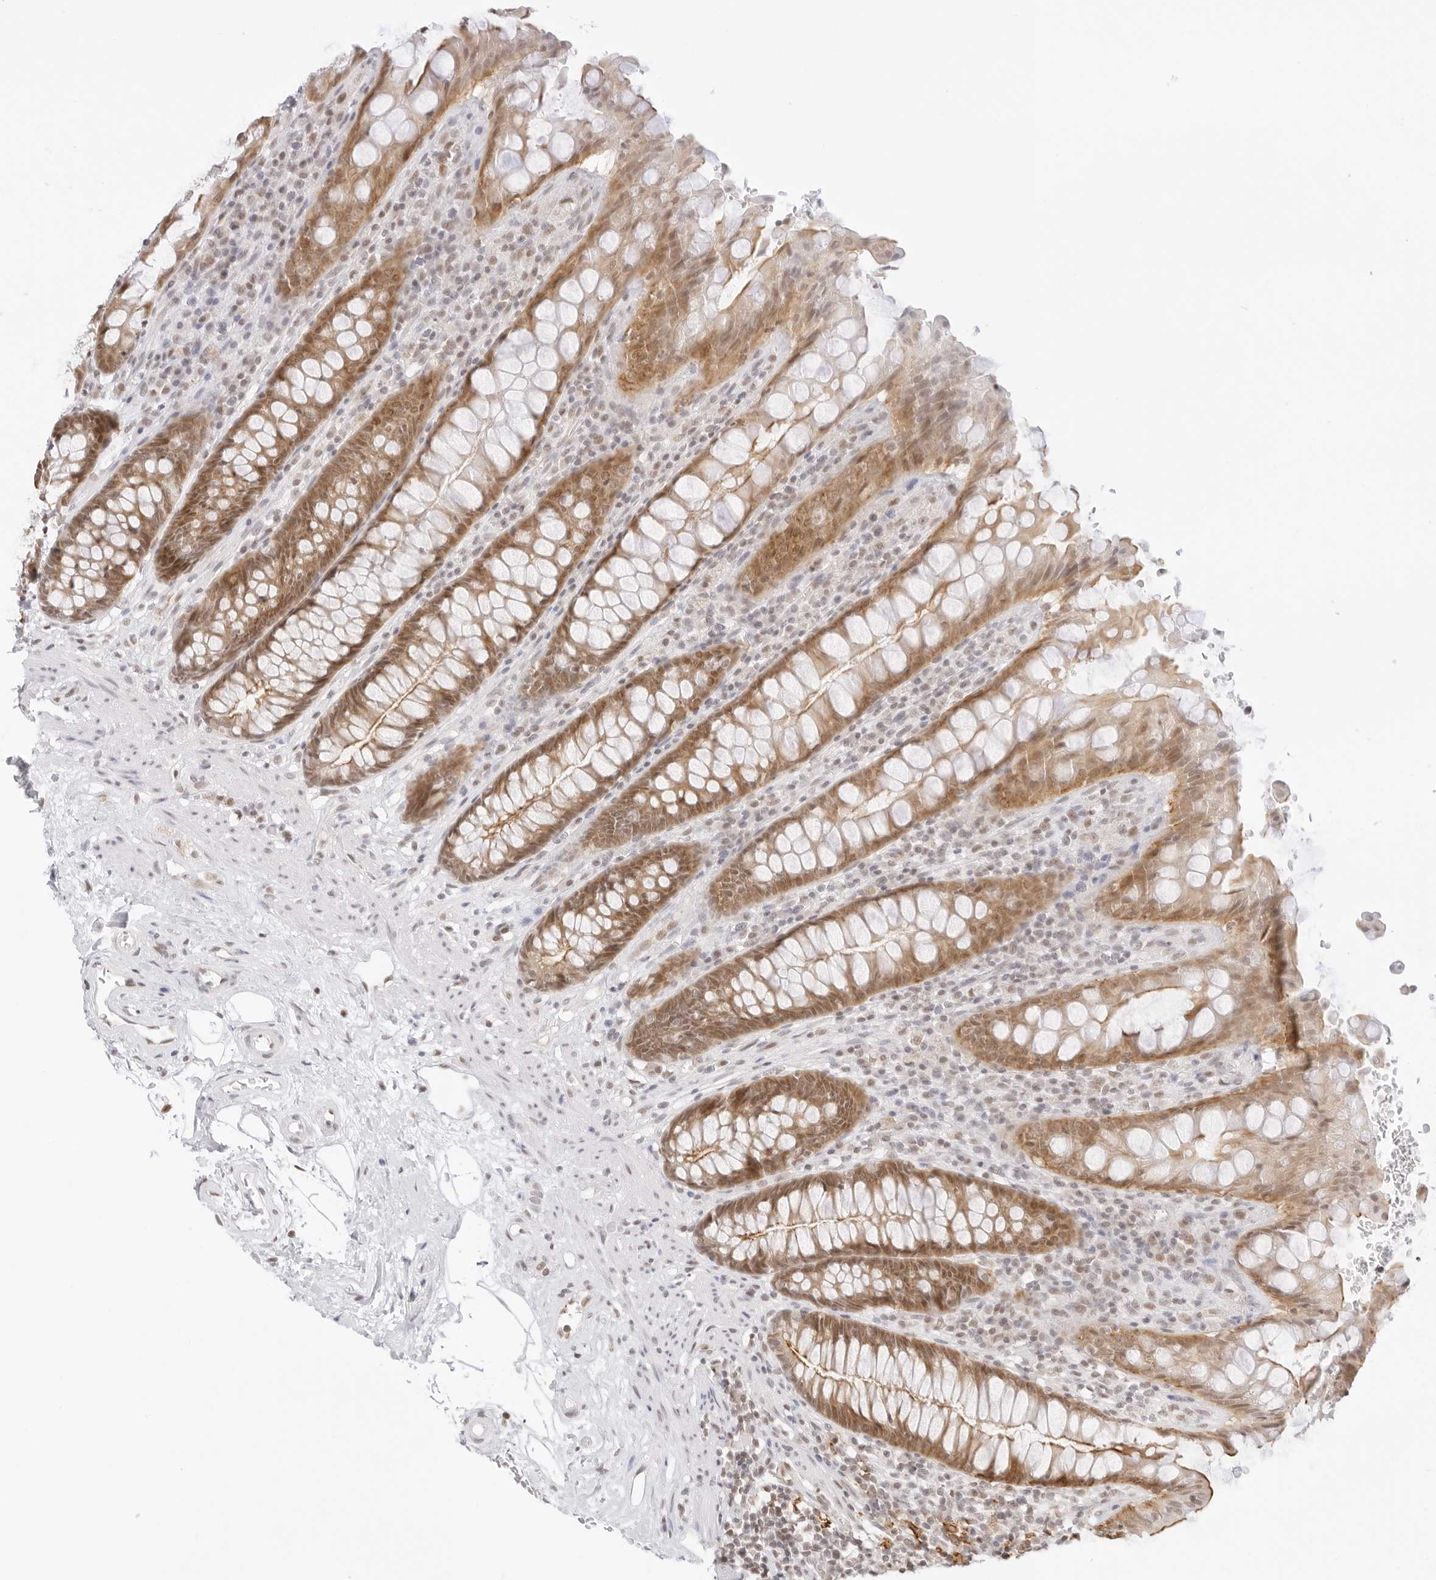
{"staining": {"intensity": "moderate", "quantity": ">75%", "location": "cytoplasmic/membranous,nuclear"}, "tissue": "rectum", "cell_type": "Glandular cells", "image_type": "normal", "snomed": [{"axis": "morphology", "description": "Normal tissue, NOS"}, {"axis": "topography", "description": "Rectum"}], "caption": "This histopathology image exhibits immunohistochemistry staining of normal rectum, with medium moderate cytoplasmic/membranous,nuclear staining in about >75% of glandular cells.", "gene": "GNAS", "patient": {"sex": "male", "age": 64}}